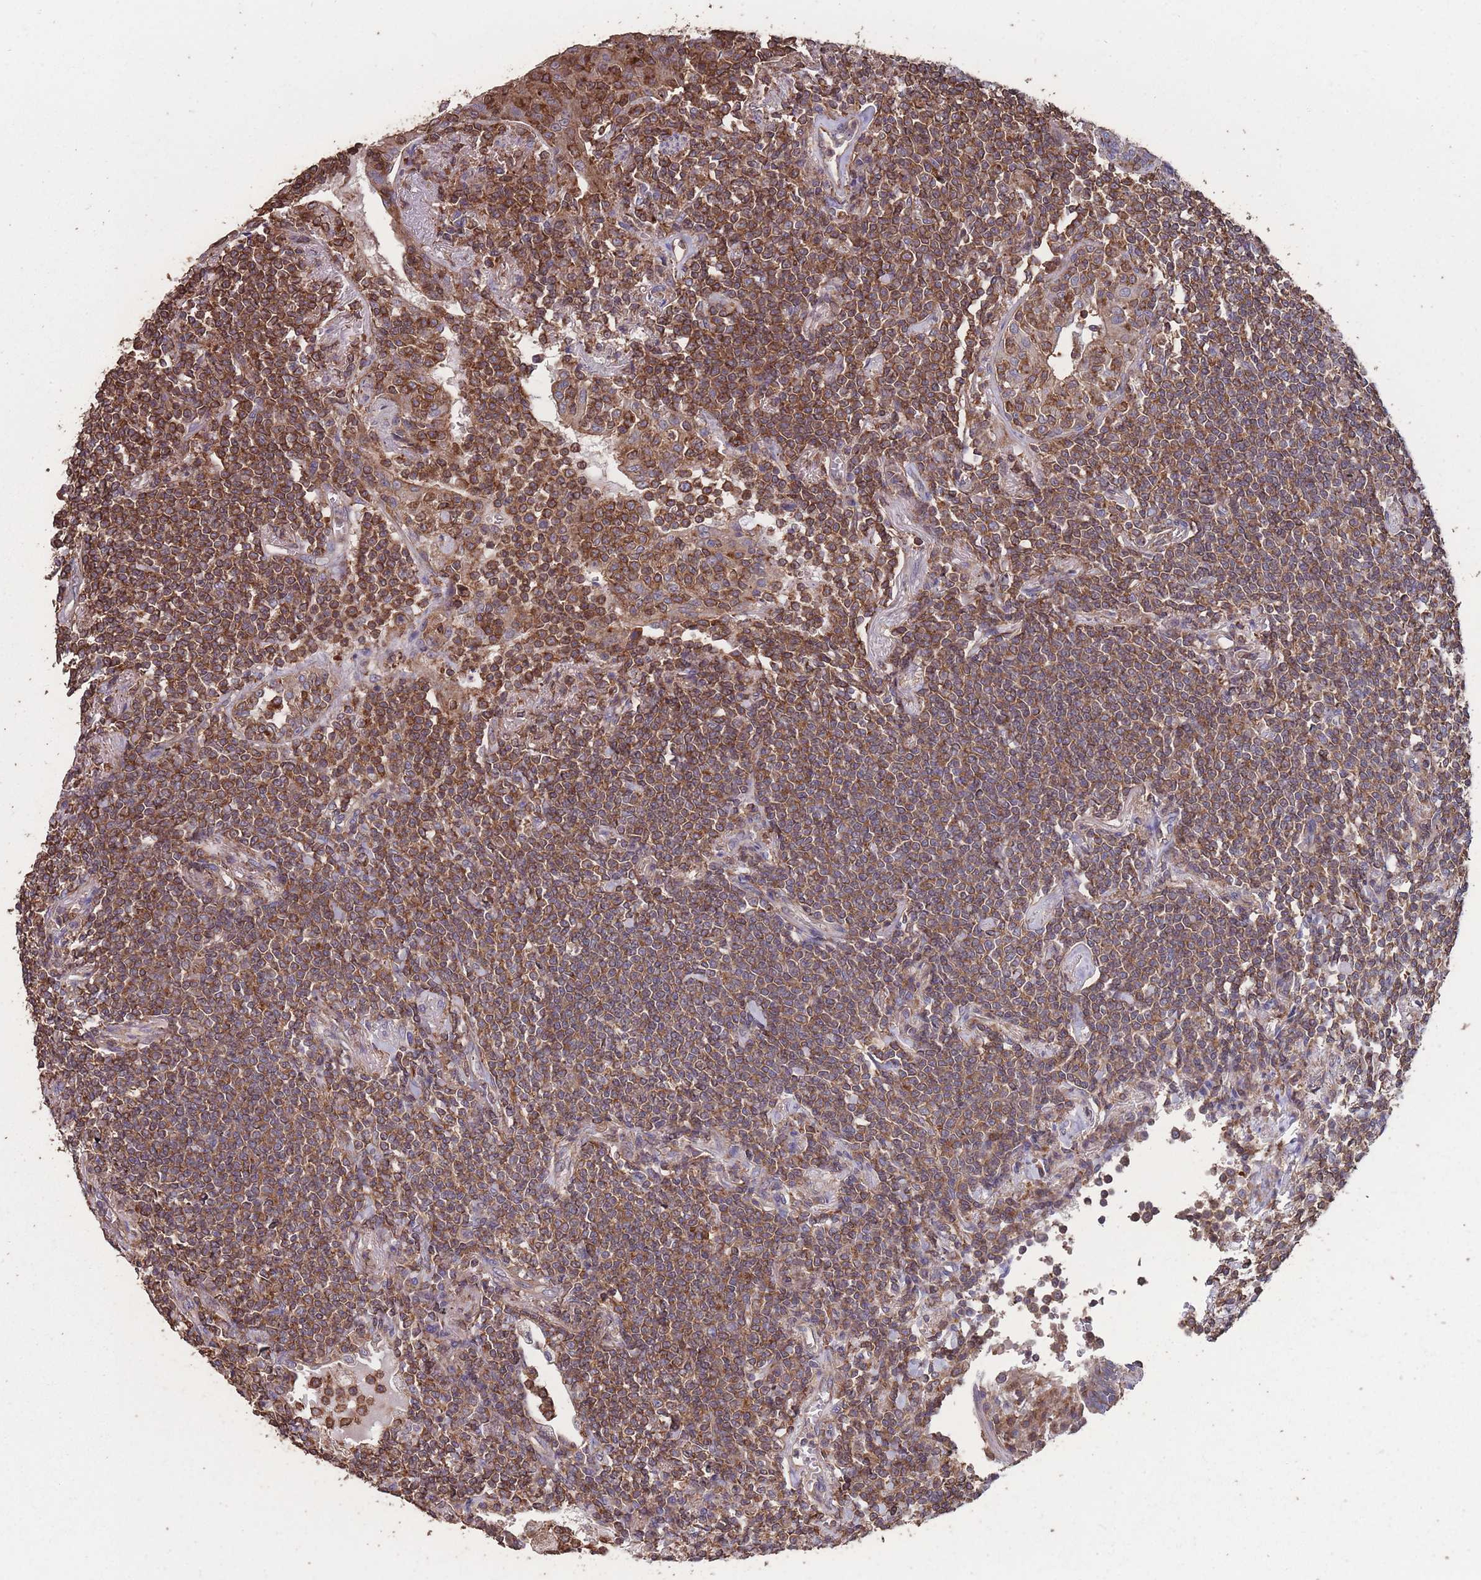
{"staining": {"intensity": "moderate", "quantity": ">75%", "location": "cytoplasmic/membranous"}, "tissue": "lymphoma", "cell_type": "Tumor cells", "image_type": "cancer", "snomed": [{"axis": "morphology", "description": "Malignant lymphoma, non-Hodgkin's type, Low grade"}, {"axis": "topography", "description": "Lung"}], "caption": "Immunohistochemical staining of lymphoma reveals medium levels of moderate cytoplasmic/membranous positivity in approximately >75% of tumor cells. The protein of interest is stained brown, and the nuclei are stained in blue (DAB (3,3'-diaminobenzidine) IHC with brightfield microscopy, high magnification).", "gene": "NUDT21", "patient": {"sex": "female", "age": 71}}